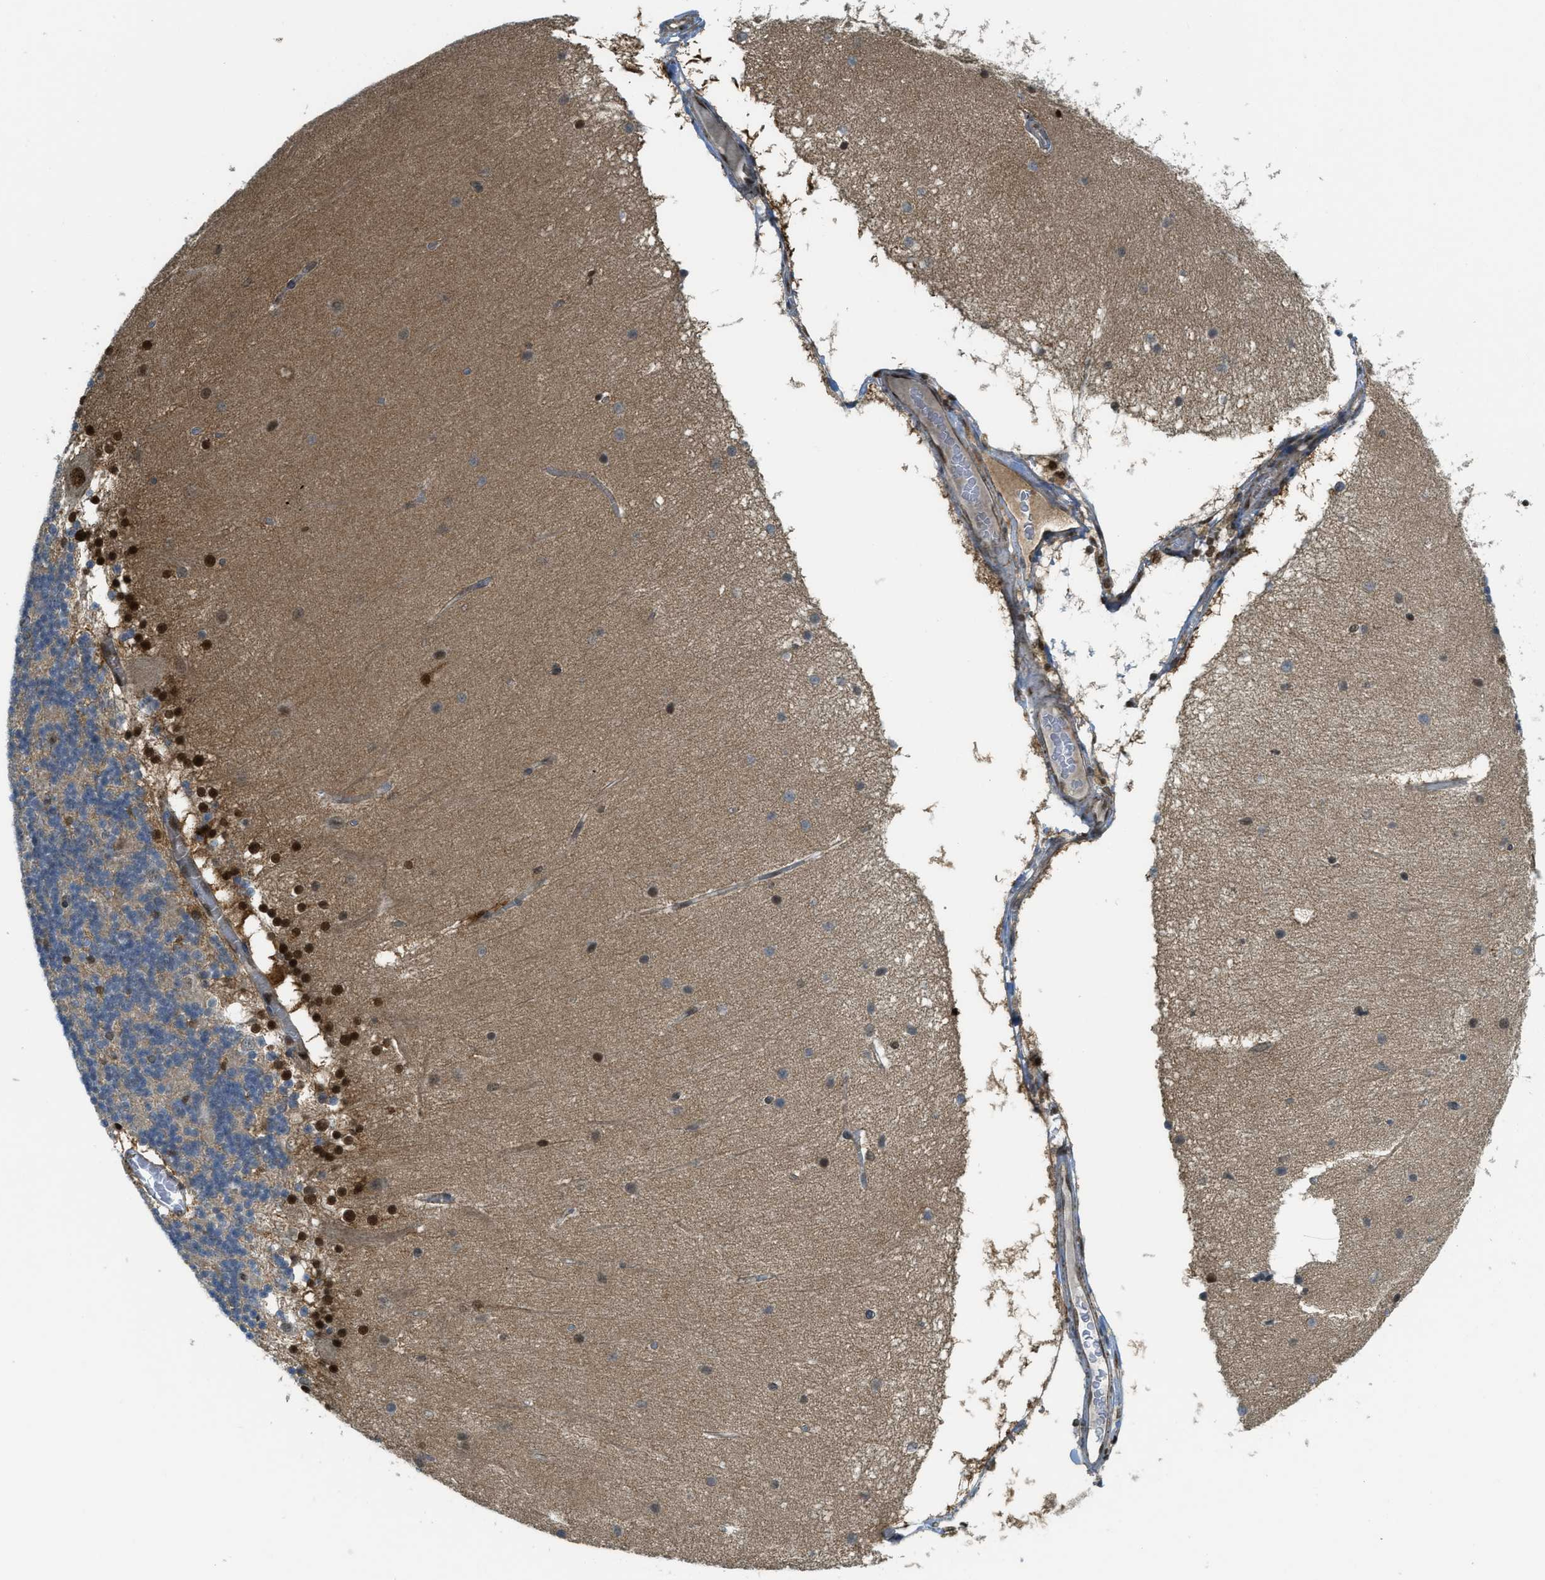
{"staining": {"intensity": "moderate", "quantity": "<25%", "location": "nuclear"}, "tissue": "cerebellum", "cell_type": "Cells in granular layer", "image_type": "normal", "snomed": [{"axis": "morphology", "description": "Normal tissue, NOS"}, {"axis": "topography", "description": "Cerebellum"}], "caption": "Cerebellum stained with DAB immunohistochemistry (IHC) exhibits low levels of moderate nuclear positivity in about <25% of cells in granular layer. (DAB = brown stain, brightfield microscopy at high magnification).", "gene": "TNPO1", "patient": {"sex": "female", "age": 54}}